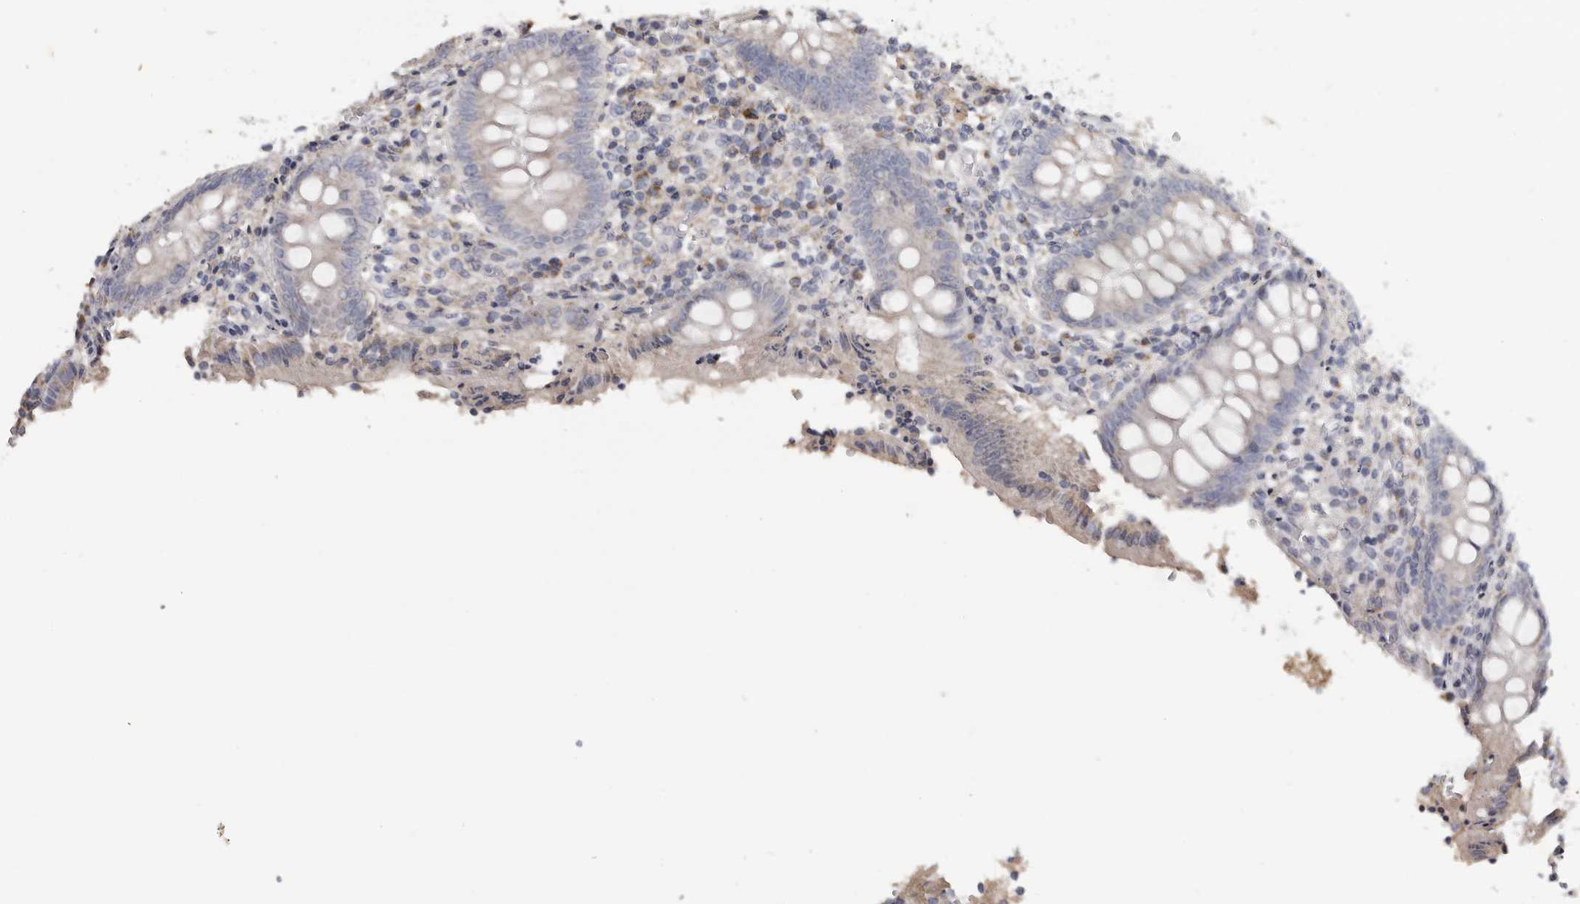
{"staining": {"intensity": "negative", "quantity": "none", "location": "none"}, "tissue": "appendix", "cell_type": "Glandular cells", "image_type": "normal", "snomed": [{"axis": "morphology", "description": "Normal tissue, NOS"}, {"axis": "topography", "description": "Appendix"}], "caption": "This is a image of immunohistochemistry (IHC) staining of normal appendix, which shows no staining in glandular cells. Nuclei are stained in blue.", "gene": "SDC3", "patient": {"sex": "female", "age": 17}}